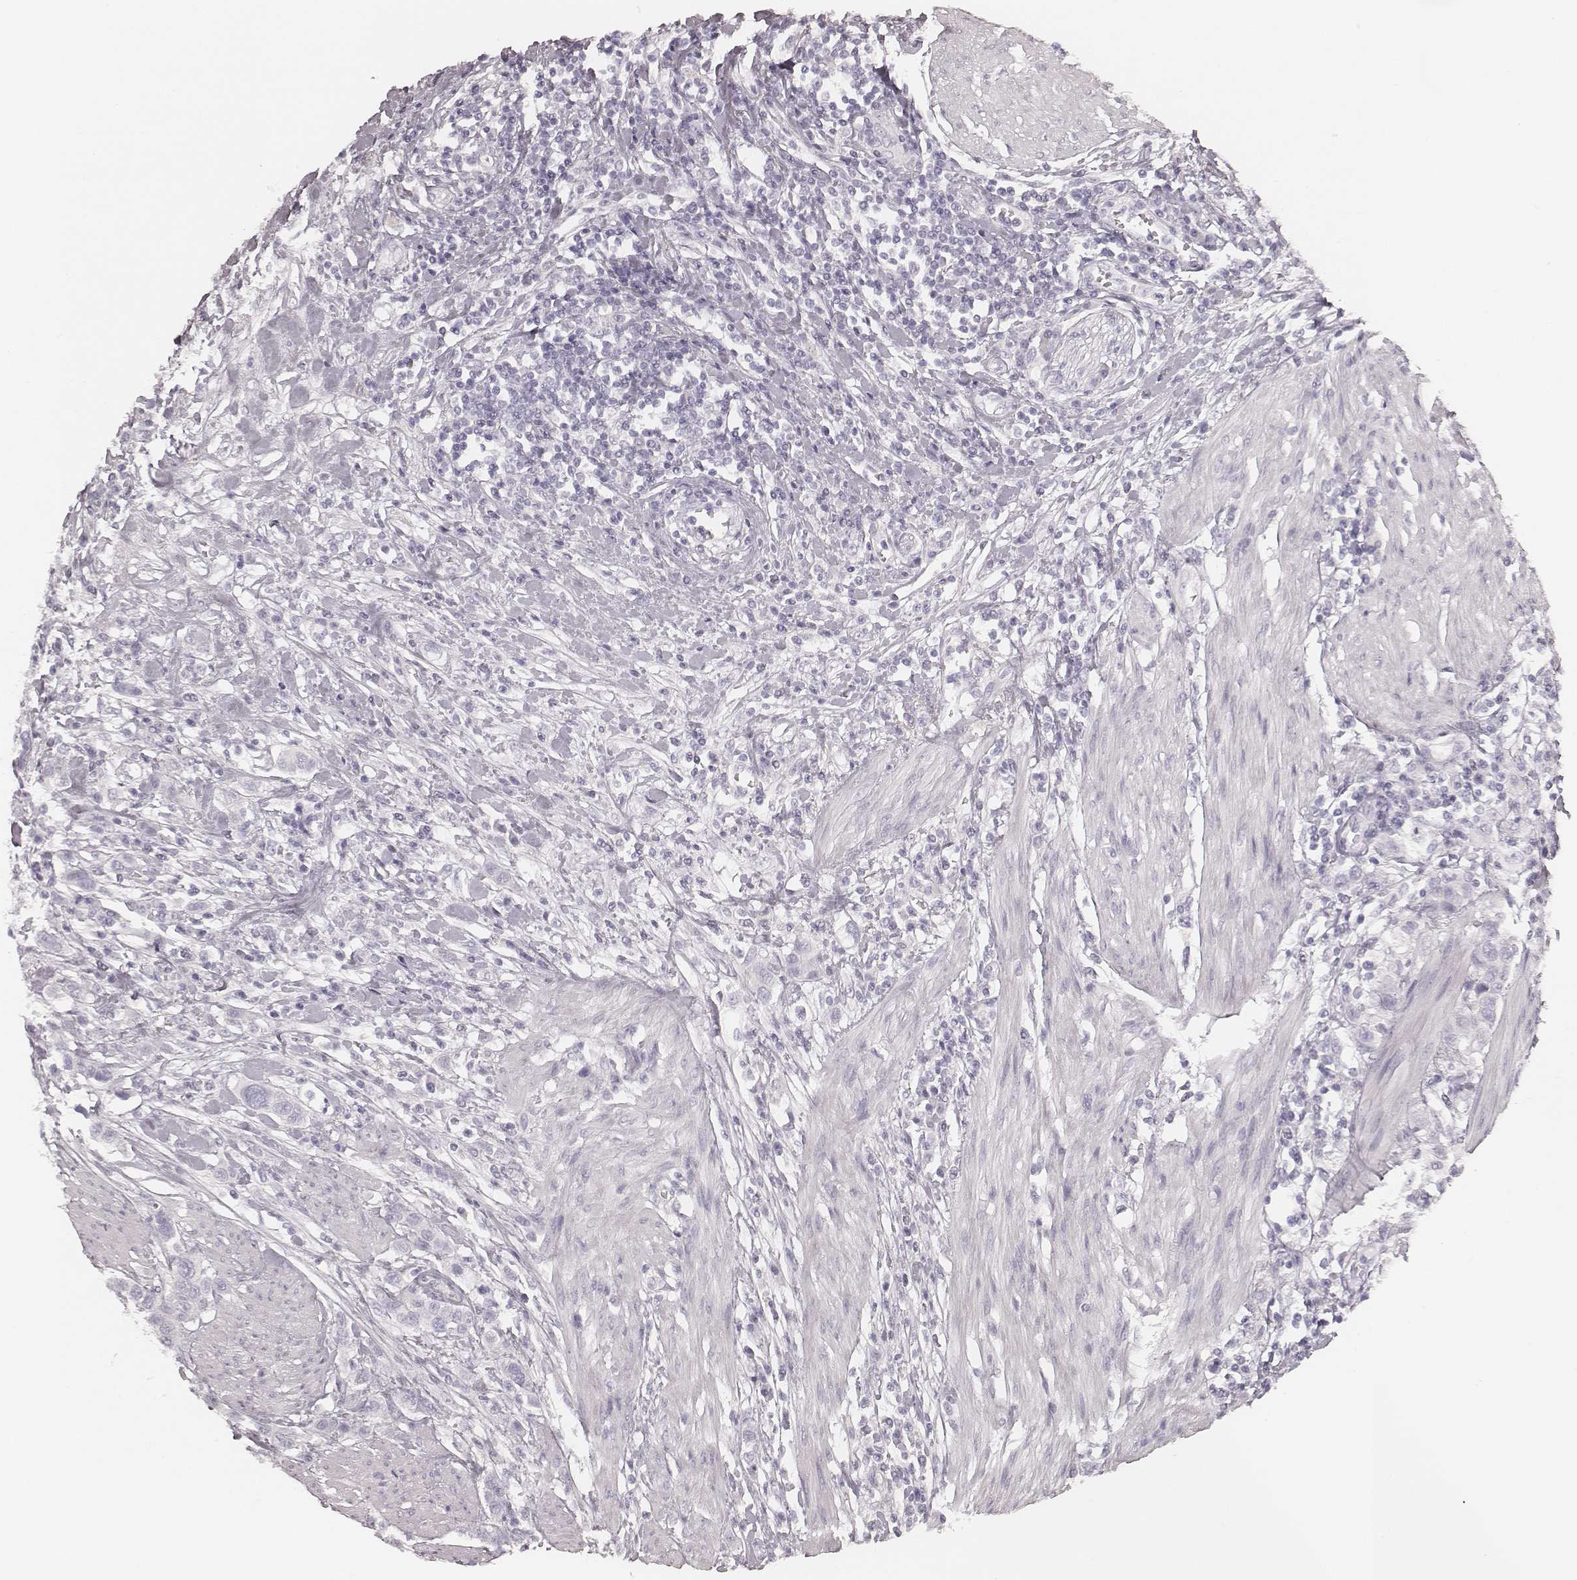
{"staining": {"intensity": "negative", "quantity": "none", "location": "none"}, "tissue": "urothelial cancer", "cell_type": "Tumor cells", "image_type": "cancer", "snomed": [{"axis": "morphology", "description": "Urothelial carcinoma, High grade"}, {"axis": "topography", "description": "Urinary bladder"}], "caption": "Urothelial cancer stained for a protein using immunohistochemistry (IHC) displays no expression tumor cells.", "gene": "KRT72", "patient": {"sex": "female", "age": 58}}